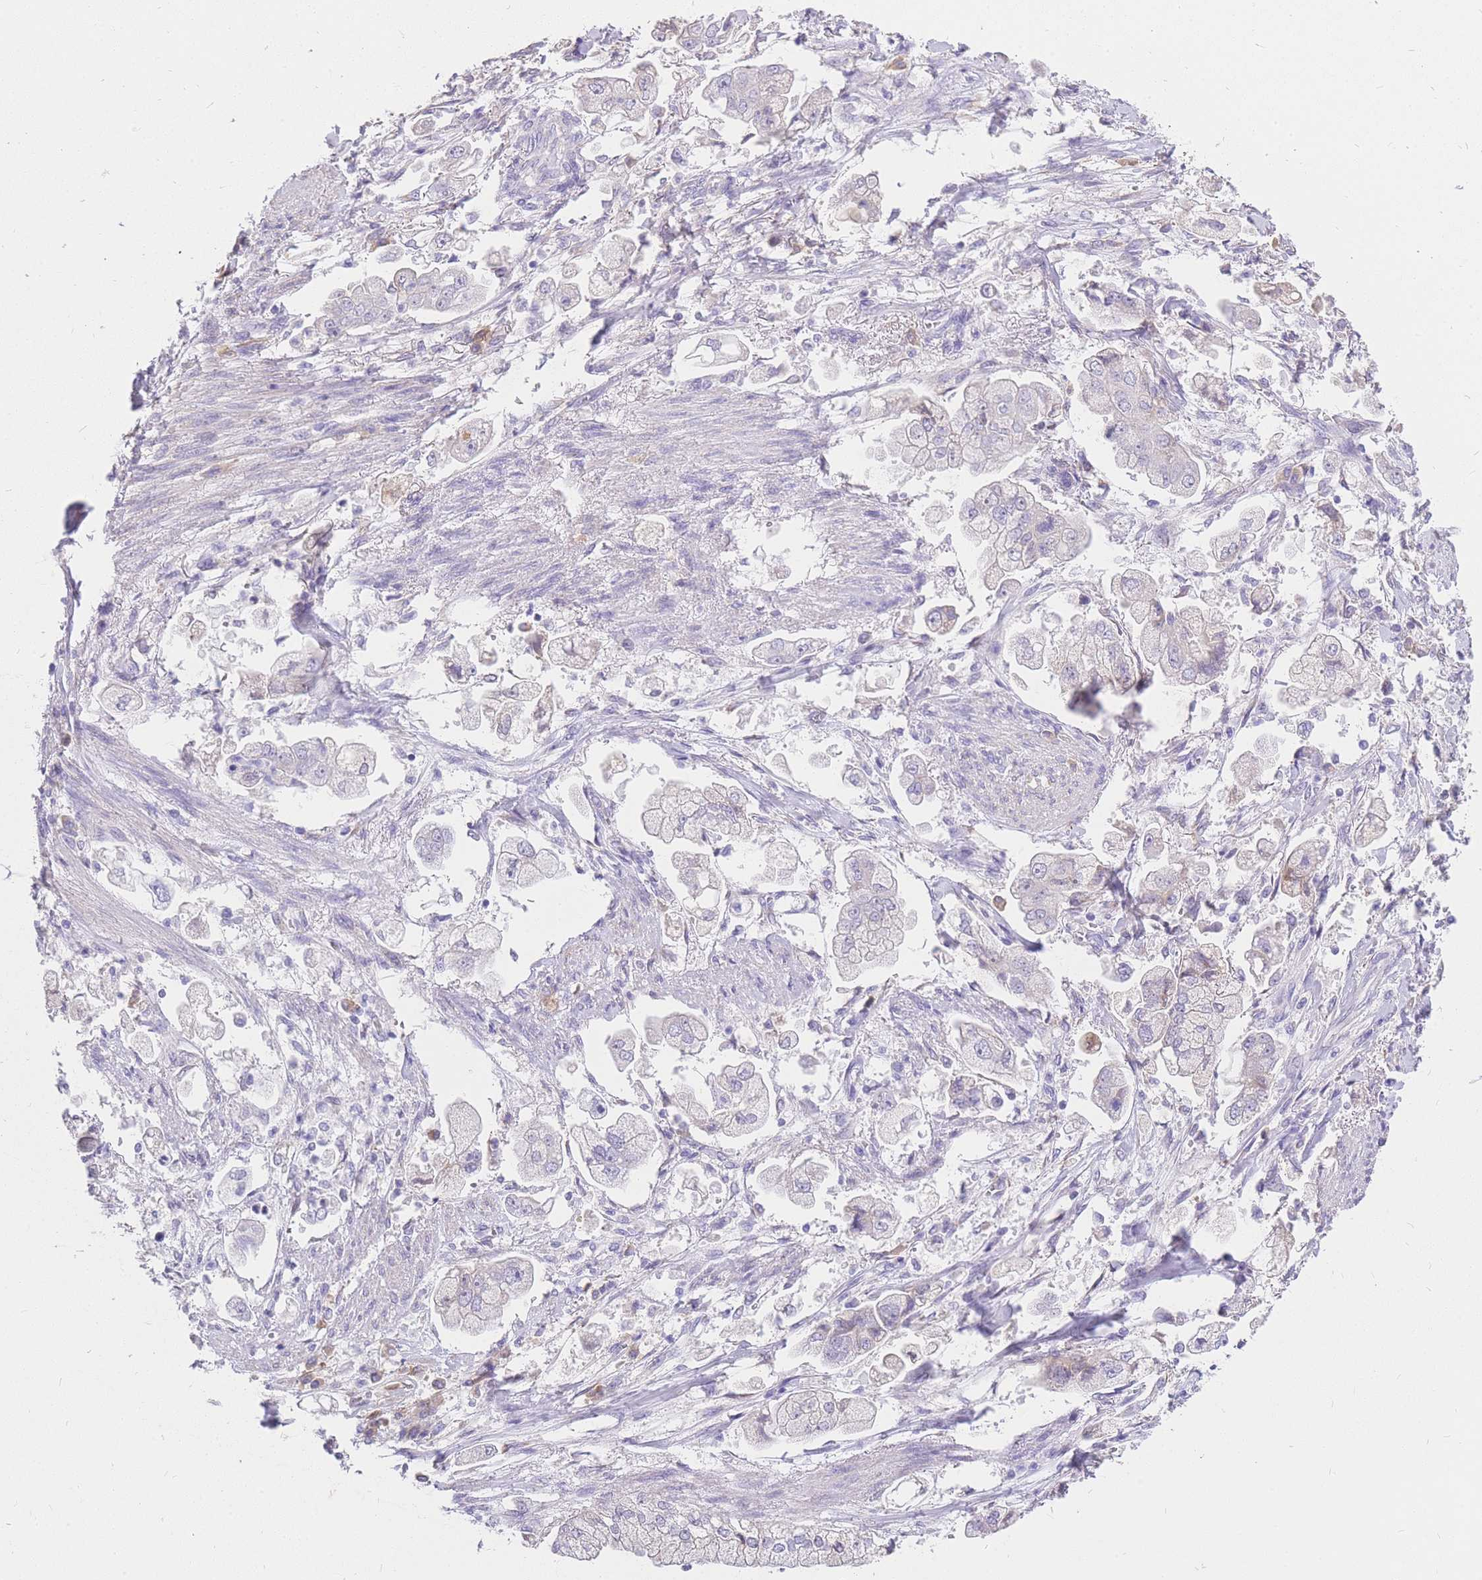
{"staining": {"intensity": "negative", "quantity": "none", "location": "none"}, "tissue": "stomach cancer", "cell_type": "Tumor cells", "image_type": "cancer", "snomed": [{"axis": "morphology", "description": "Adenocarcinoma, NOS"}, {"axis": "topography", "description": "Stomach"}], "caption": "DAB (3,3'-diaminobenzidine) immunohistochemical staining of stomach adenocarcinoma displays no significant staining in tumor cells.", "gene": "C2orf88", "patient": {"sex": "male", "age": 62}}